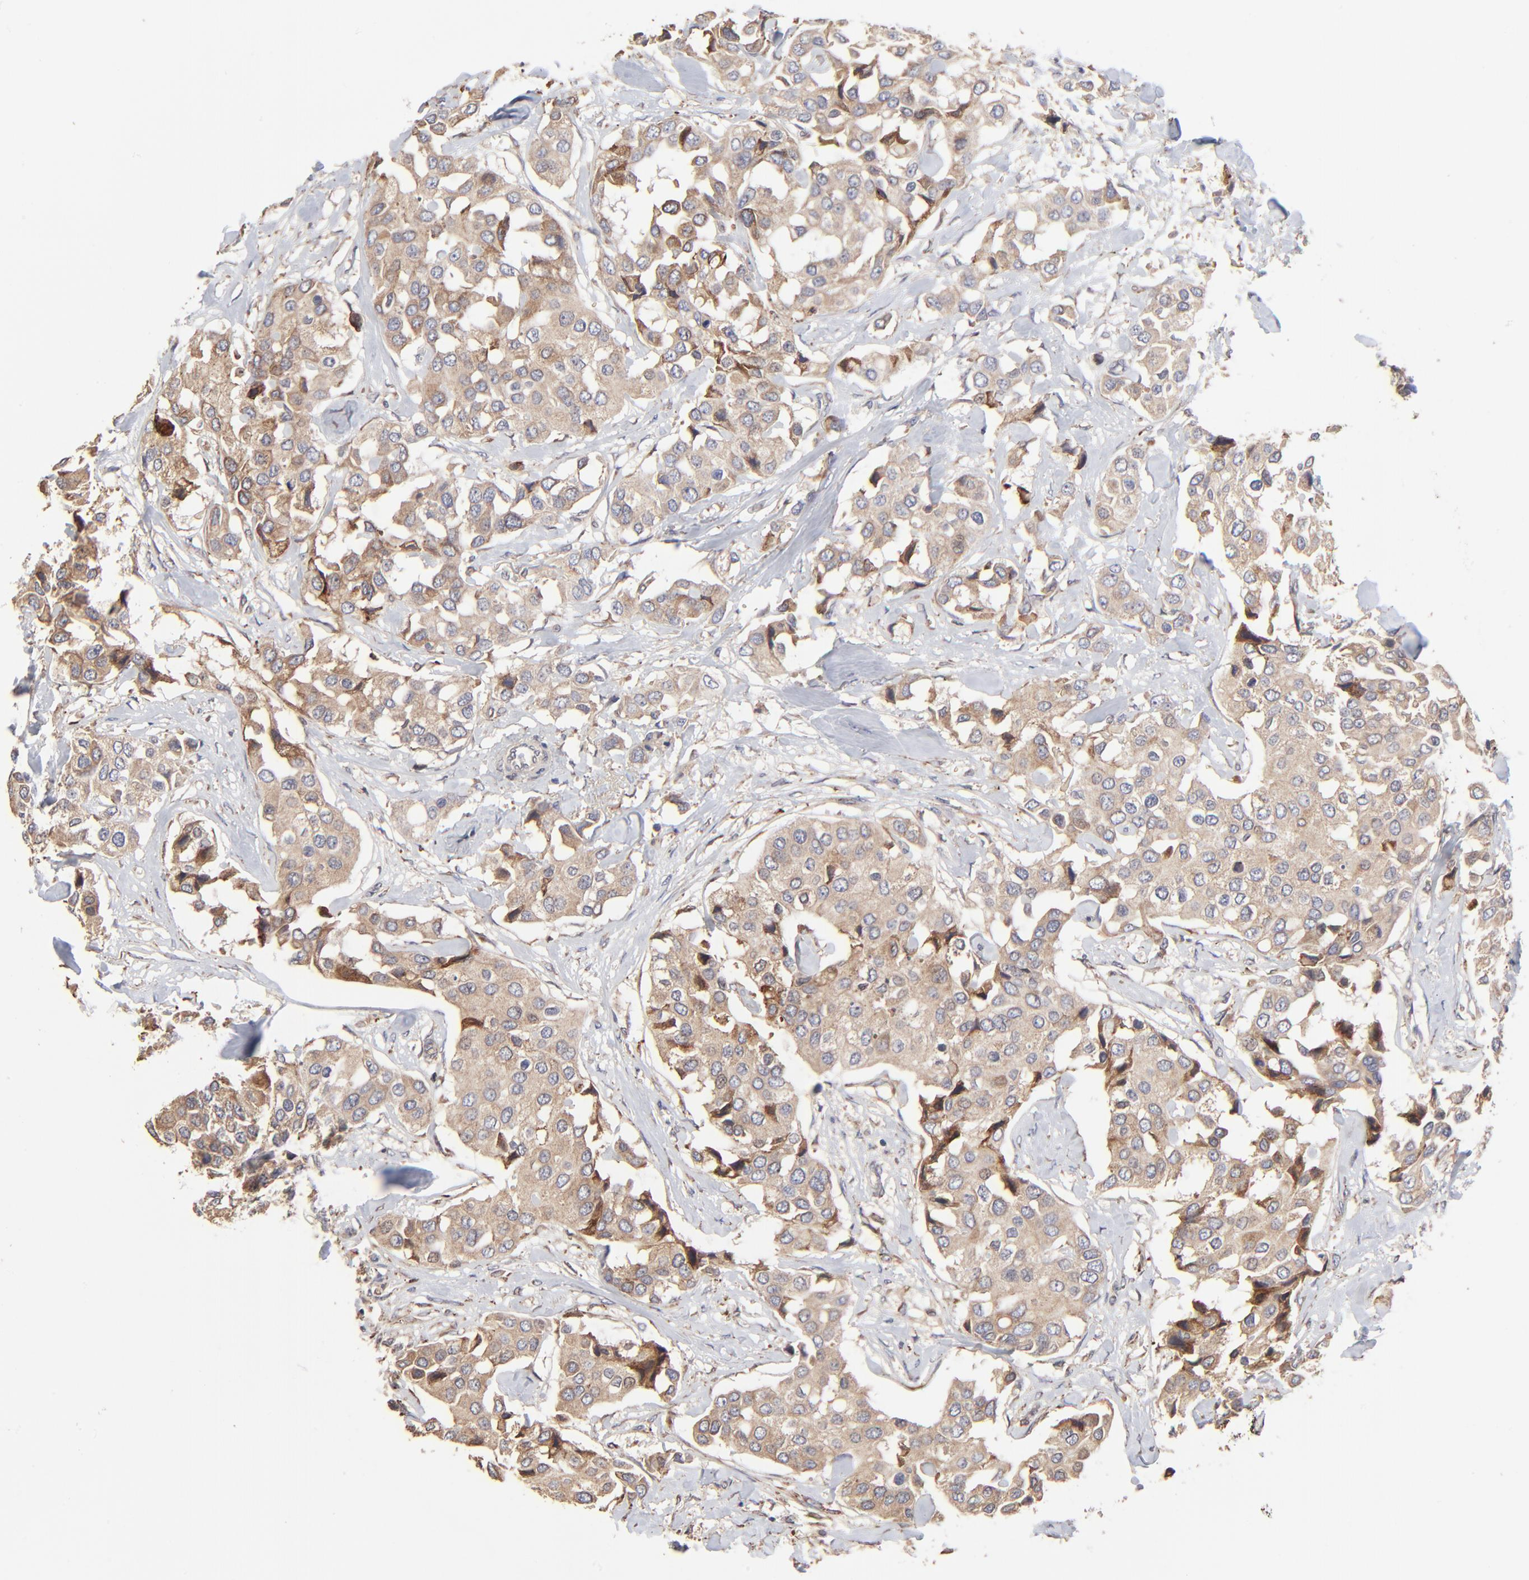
{"staining": {"intensity": "moderate", "quantity": ">75%", "location": "cytoplasmic/membranous"}, "tissue": "breast cancer", "cell_type": "Tumor cells", "image_type": "cancer", "snomed": [{"axis": "morphology", "description": "Duct carcinoma"}, {"axis": "topography", "description": "Breast"}], "caption": "Brown immunohistochemical staining in human breast invasive ductal carcinoma shows moderate cytoplasmic/membranous staining in approximately >75% of tumor cells.", "gene": "ELP2", "patient": {"sex": "female", "age": 80}}